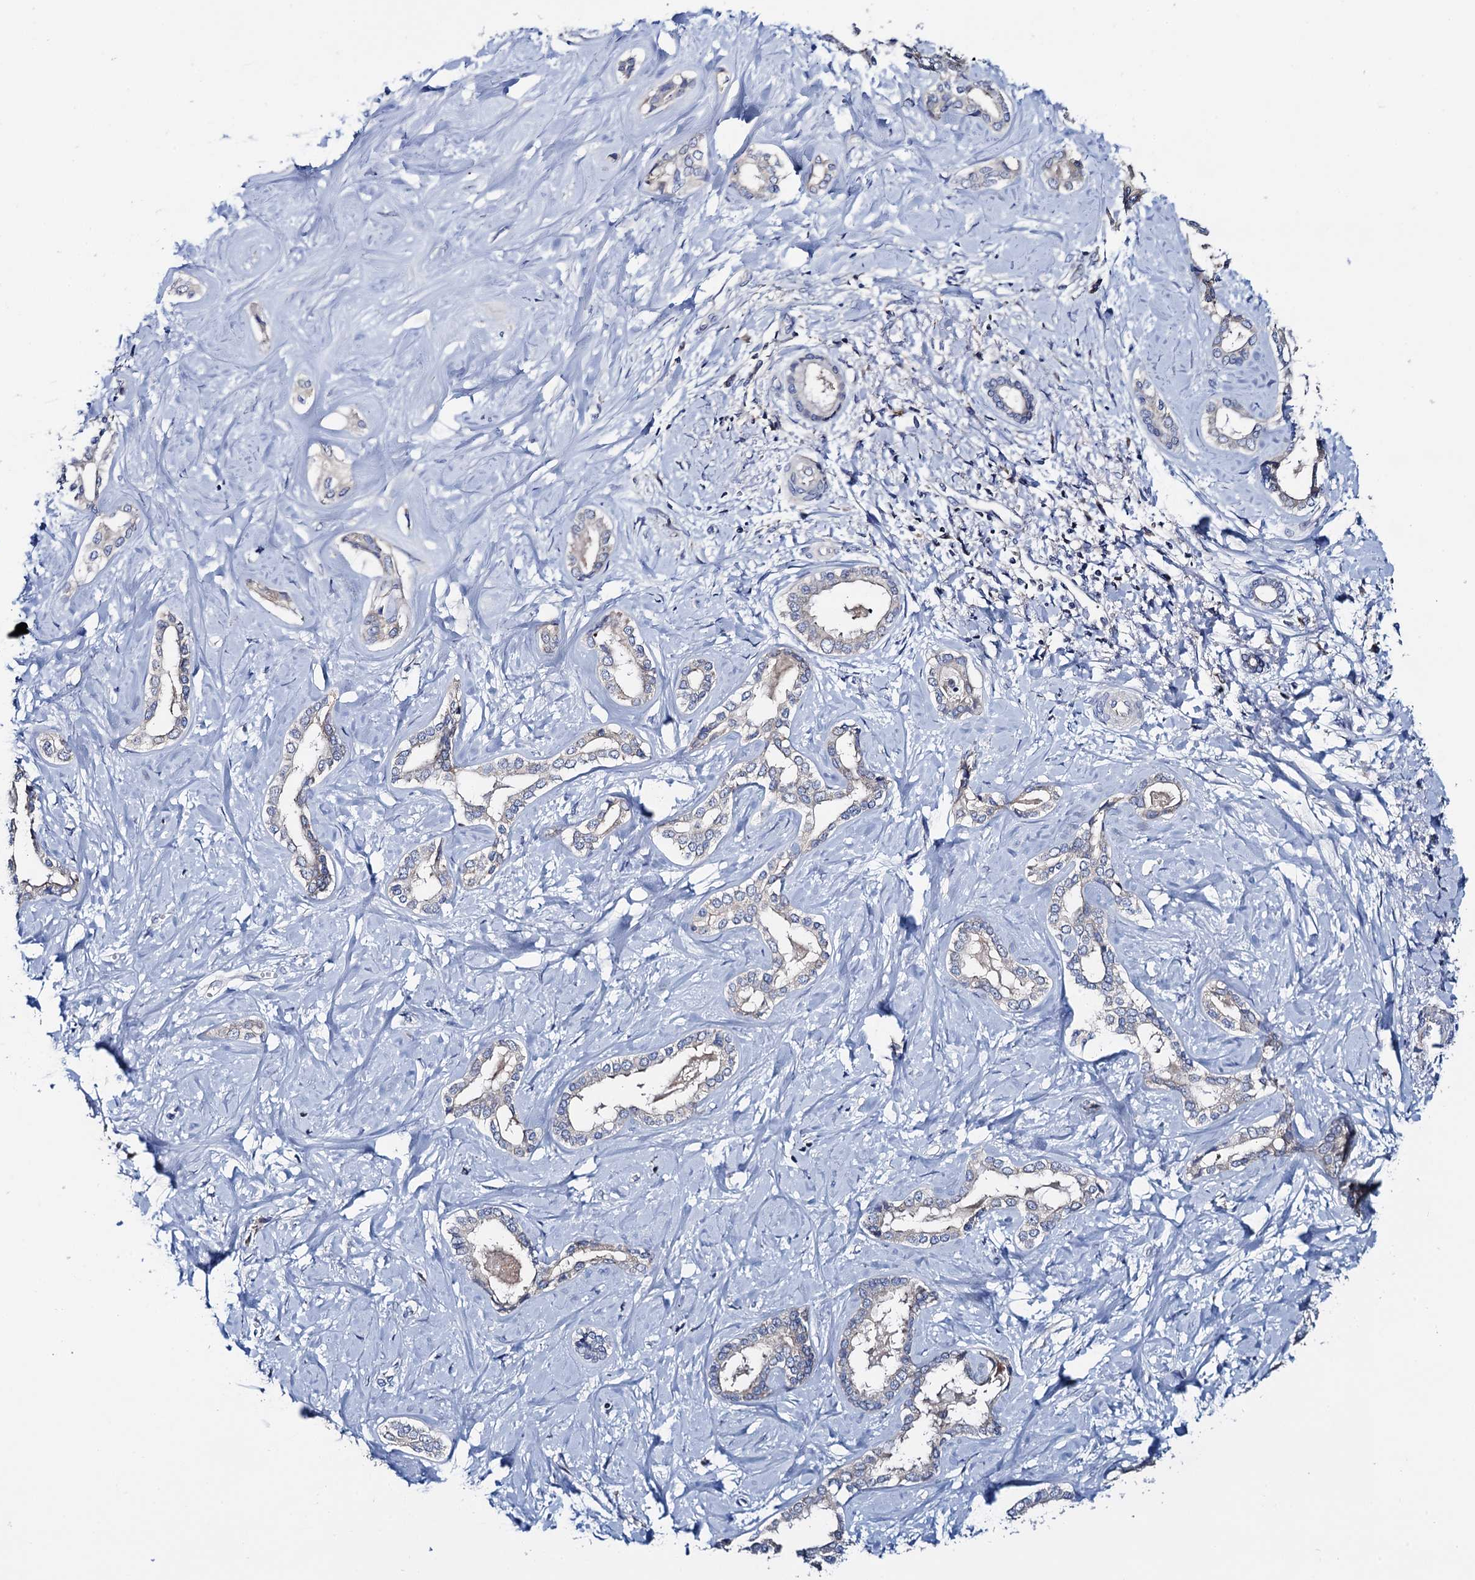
{"staining": {"intensity": "negative", "quantity": "none", "location": "none"}, "tissue": "liver cancer", "cell_type": "Tumor cells", "image_type": "cancer", "snomed": [{"axis": "morphology", "description": "Cholangiocarcinoma"}, {"axis": "topography", "description": "Liver"}], "caption": "Immunohistochemistry photomicrograph of neoplastic tissue: liver cancer stained with DAB (3,3'-diaminobenzidine) demonstrates no significant protein positivity in tumor cells. Brightfield microscopy of immunohistochemistry stained with DAB (3,3'-diaminobenzidine) (brown) and hematoxylin (blue), captured at high magnification.", "gene": "MRPL48", "patient": {"sex": "female", "age": 77}}